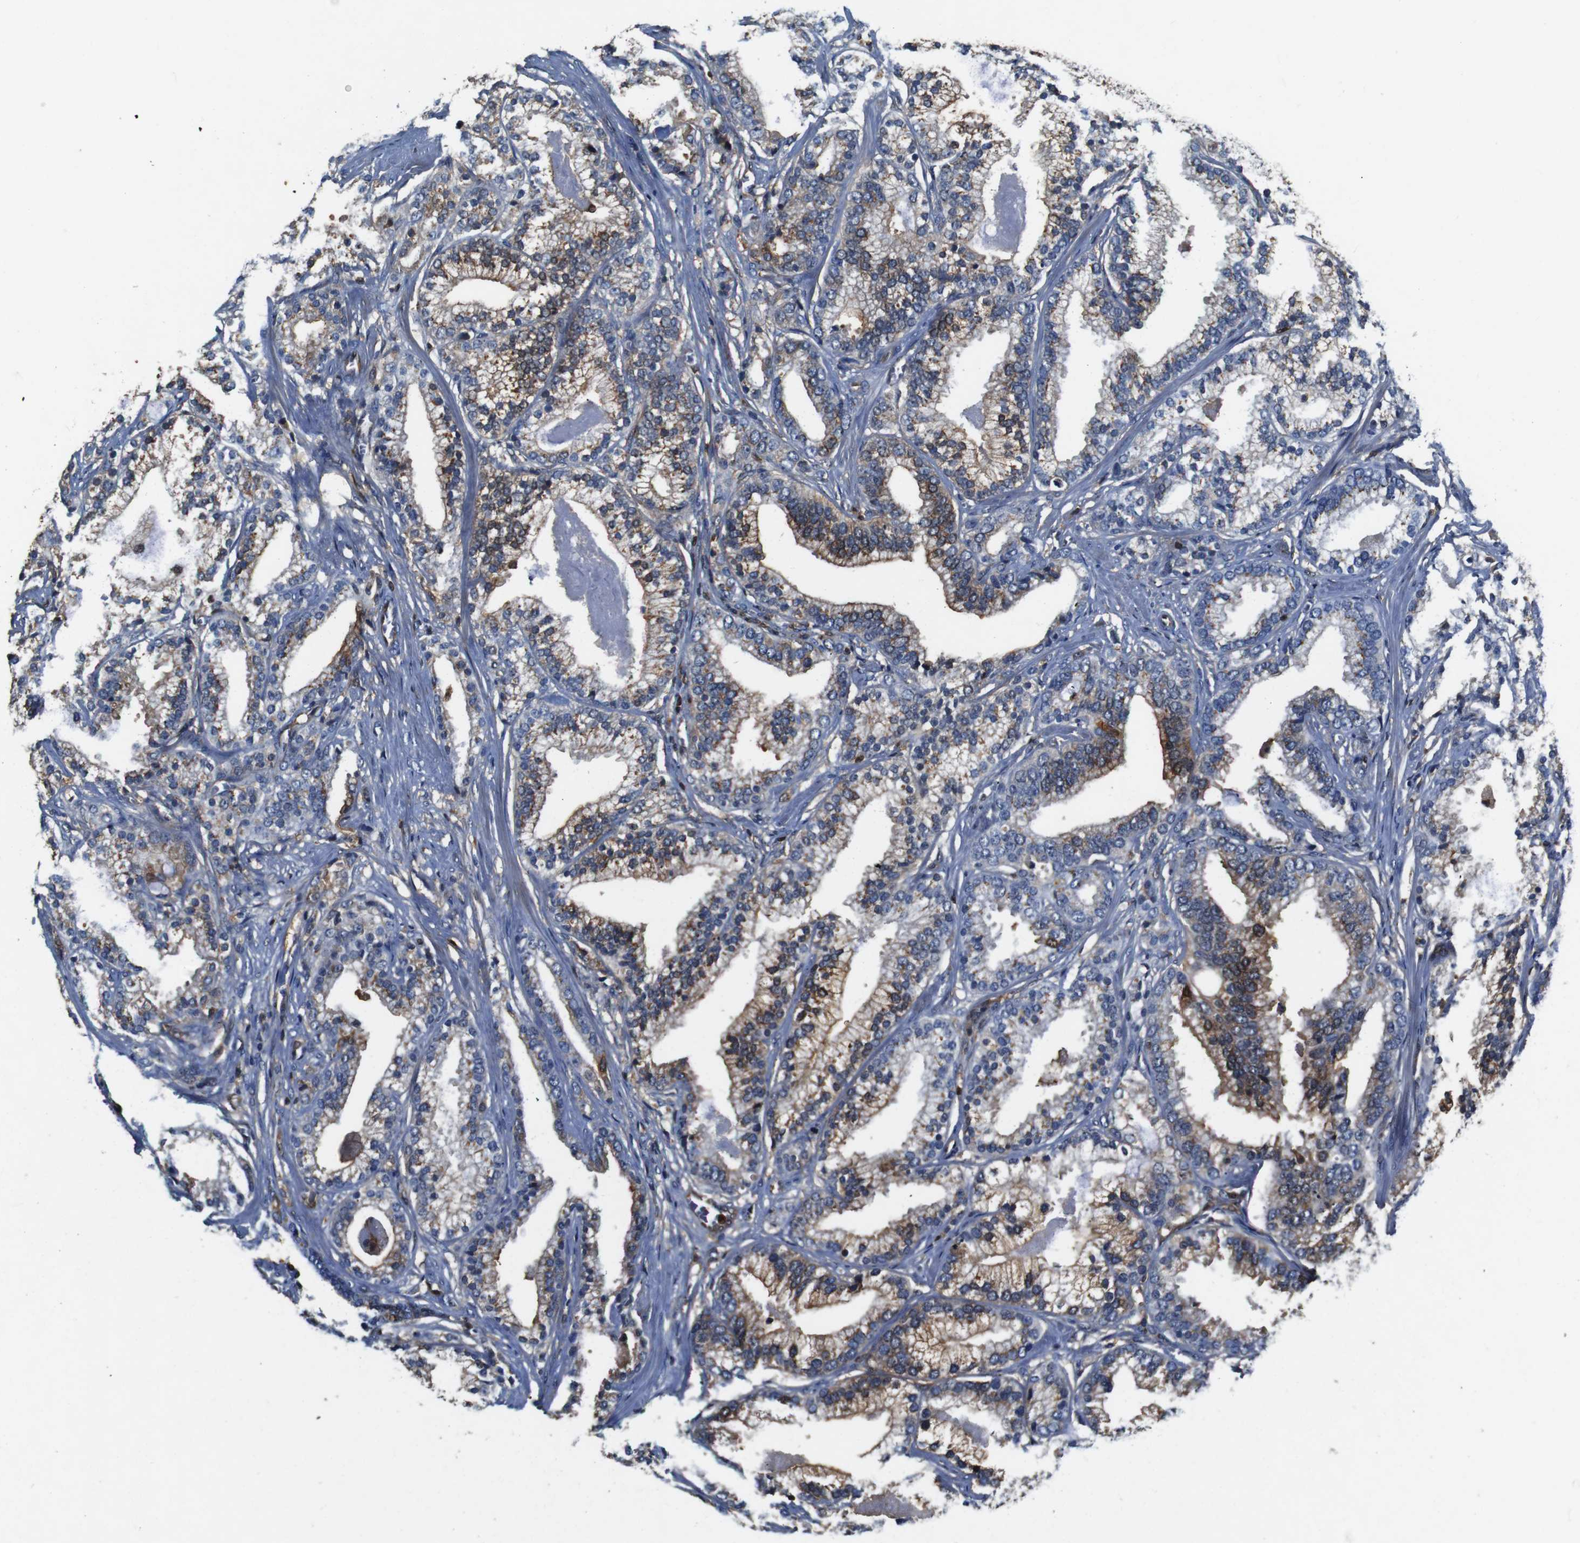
{"staining": {"intensity": "moderate", "quantity": "25%-75%", "location": "cytoplasmic/membranous"}, "tissue": "prostate cancer", "cell_type": "Tumor cells", "image_type": "cancer", "snomed": [{"axis": "morphology", "description": "Adenocarcinoma, Low grade"}, {"axis": "topography", "description": "Prostate"}], "caption": "Protein staining of prostate cancer tissue displays moderate cytoplasmic/membranous expression in approximately 25%-75% of tumor cells. Using DAB (brown) and hematoxylin (blue) stains, captured at high magnification using brightfield microscopy.", "gene": "ANXA1", "patient": {"sex": "male", "age": 59}}